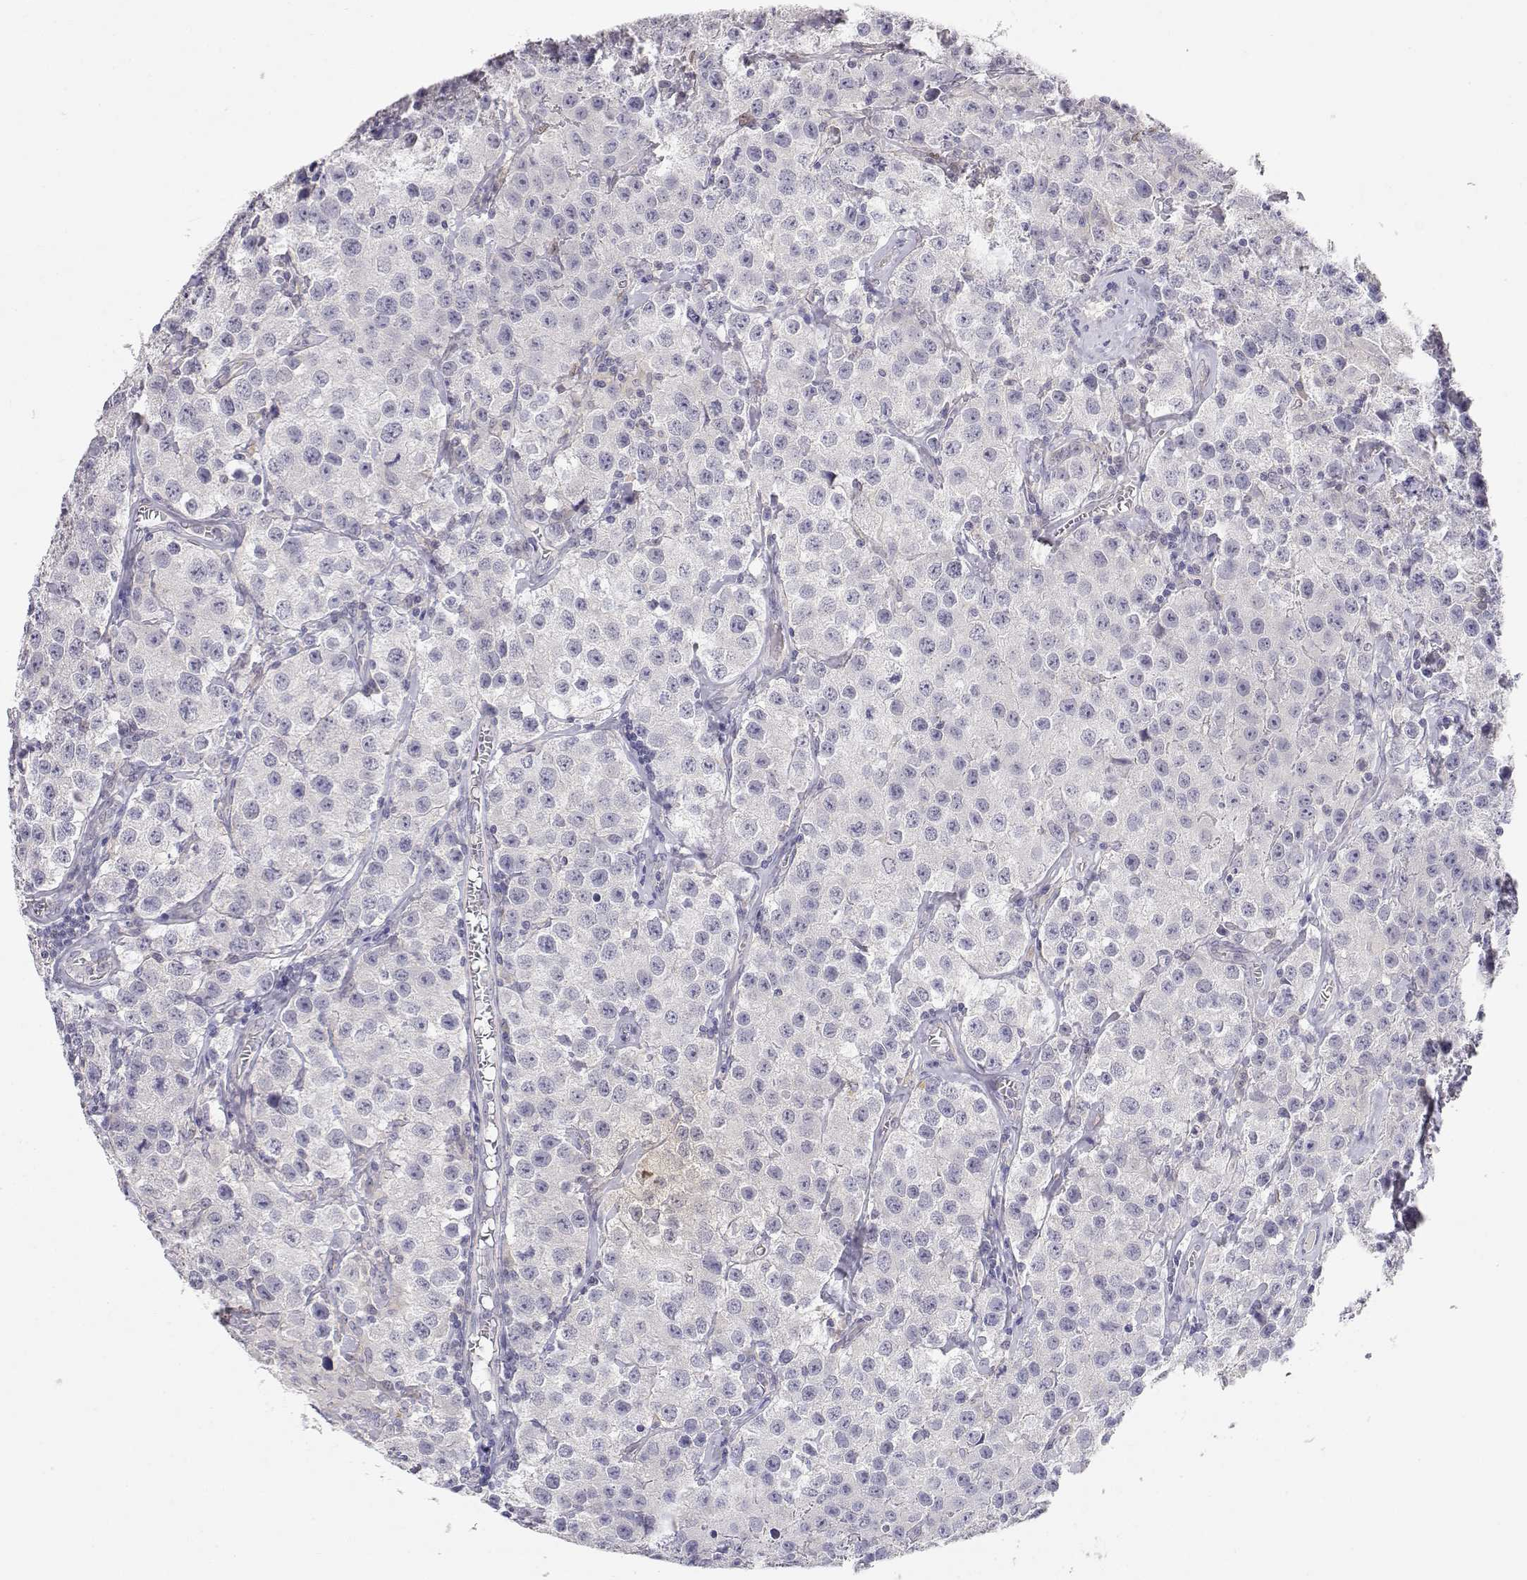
{"staining": {"intensity": "negative", "quantity": "none", "location": "none"}, "tissue": "testis cancer", "cell_type": "Tumor cells", "image_type": "cancer", "snomed": [{"axis": "morphology", "description": "Seminoma, NOS"}, {"axis": "topography", "description": "Testis"}], "caption": "High magnification brightfield microscopy of testis cancer stained with DAB (3,3'-diaminobenzidine) (brown) and counterstained with hematoxylin (blue): tumor cells show no significant staining.", "gene": "ADA", "patient": {"sex": "male", "age": 52}}